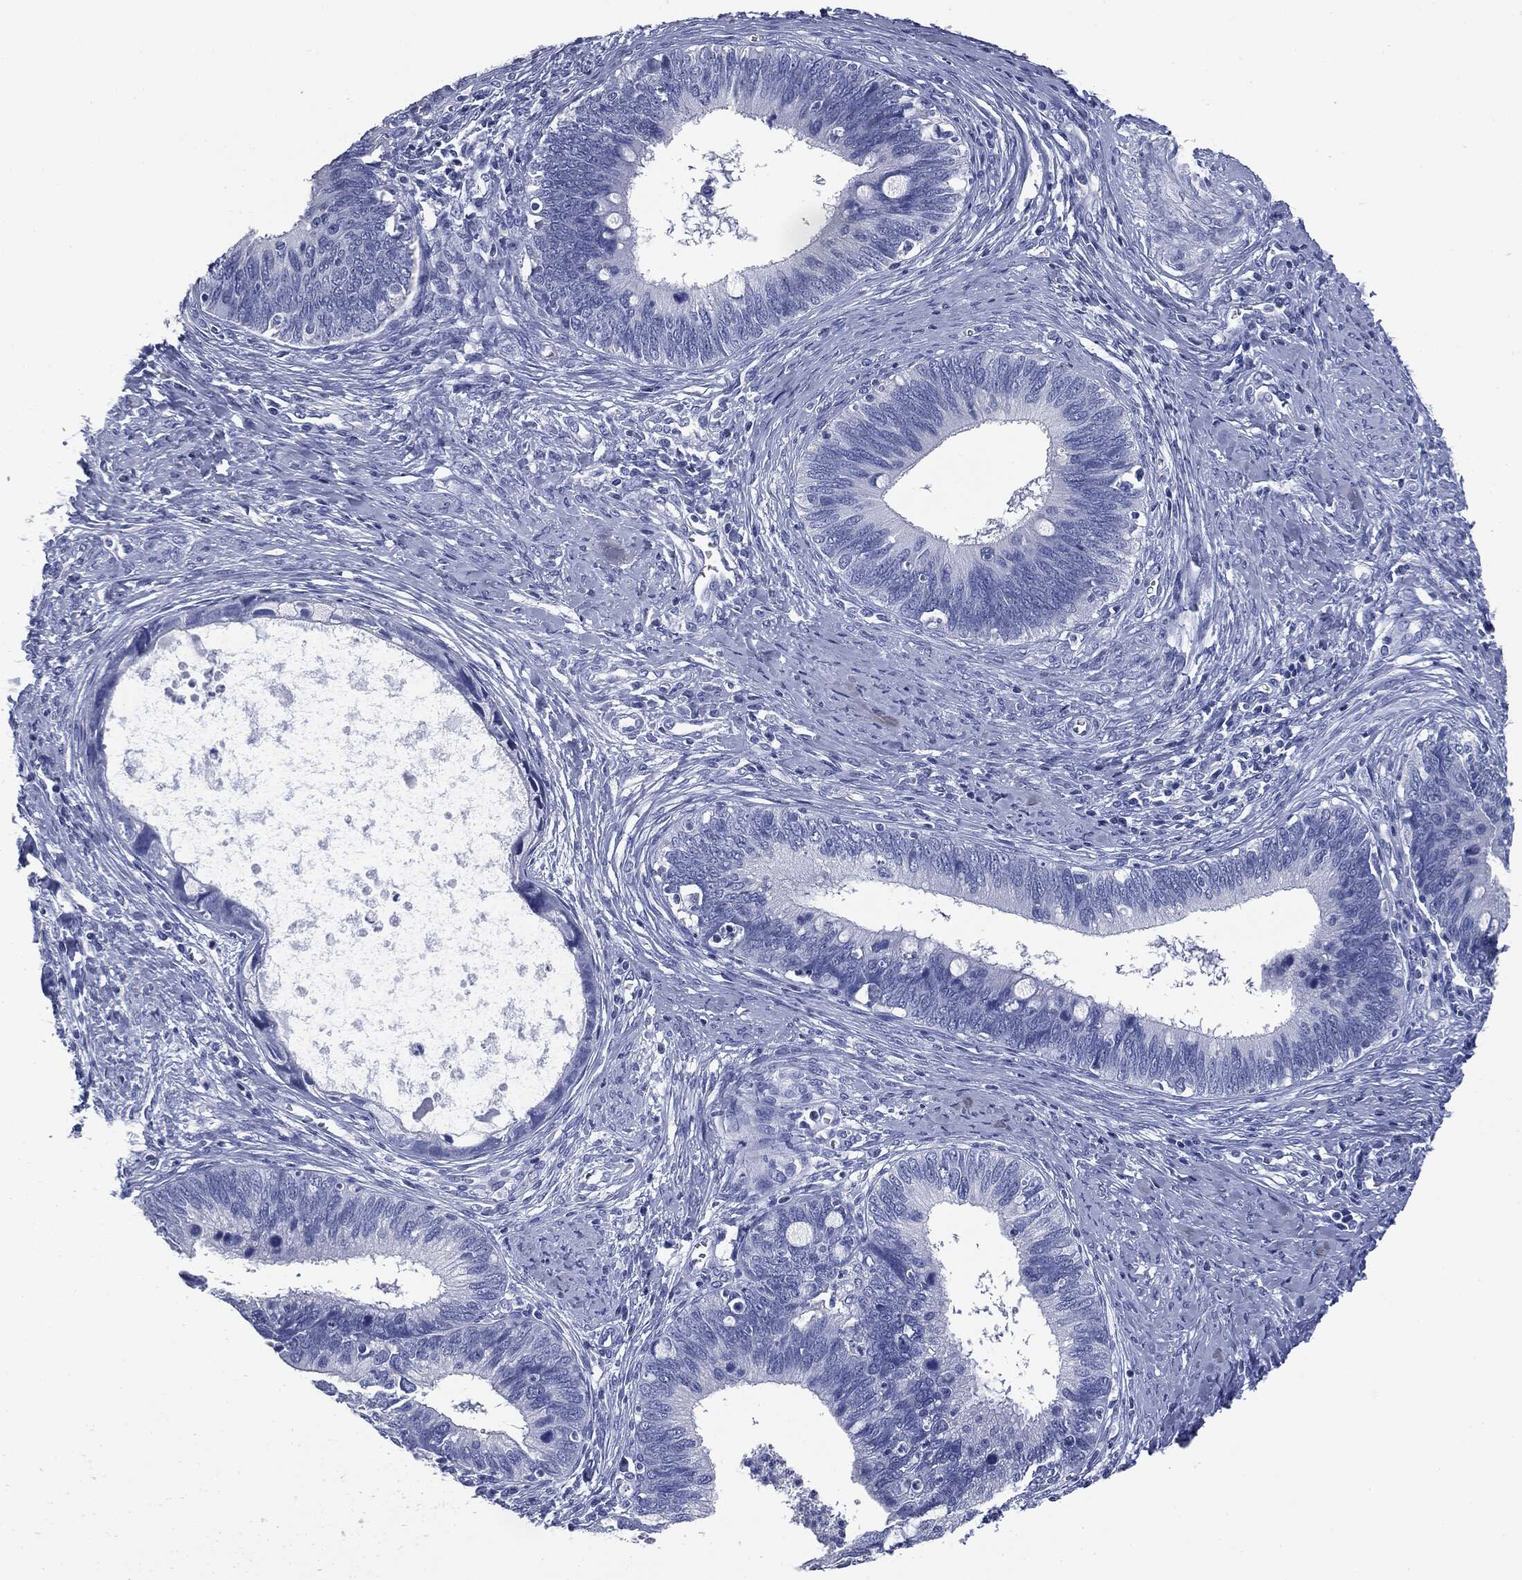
{"staining": {"intensity": "negative", "quantity": "none", "location": "none"}, "tissue": "cervical cancer", "cell_type": "Tumor cells", "image_type": "cancer", "snomed": [{"axis": "morphology", "description": "Adenocarcinoma, NOS"}, {"axis": "topography", "description": "Cervix"}], "caption": "Immunohistochemical staining of human cervical cancer demonstrates no significant staining in tumor cells.", "gene": "ATP2A1", "patient": {"sex": "female", "age": 42}}